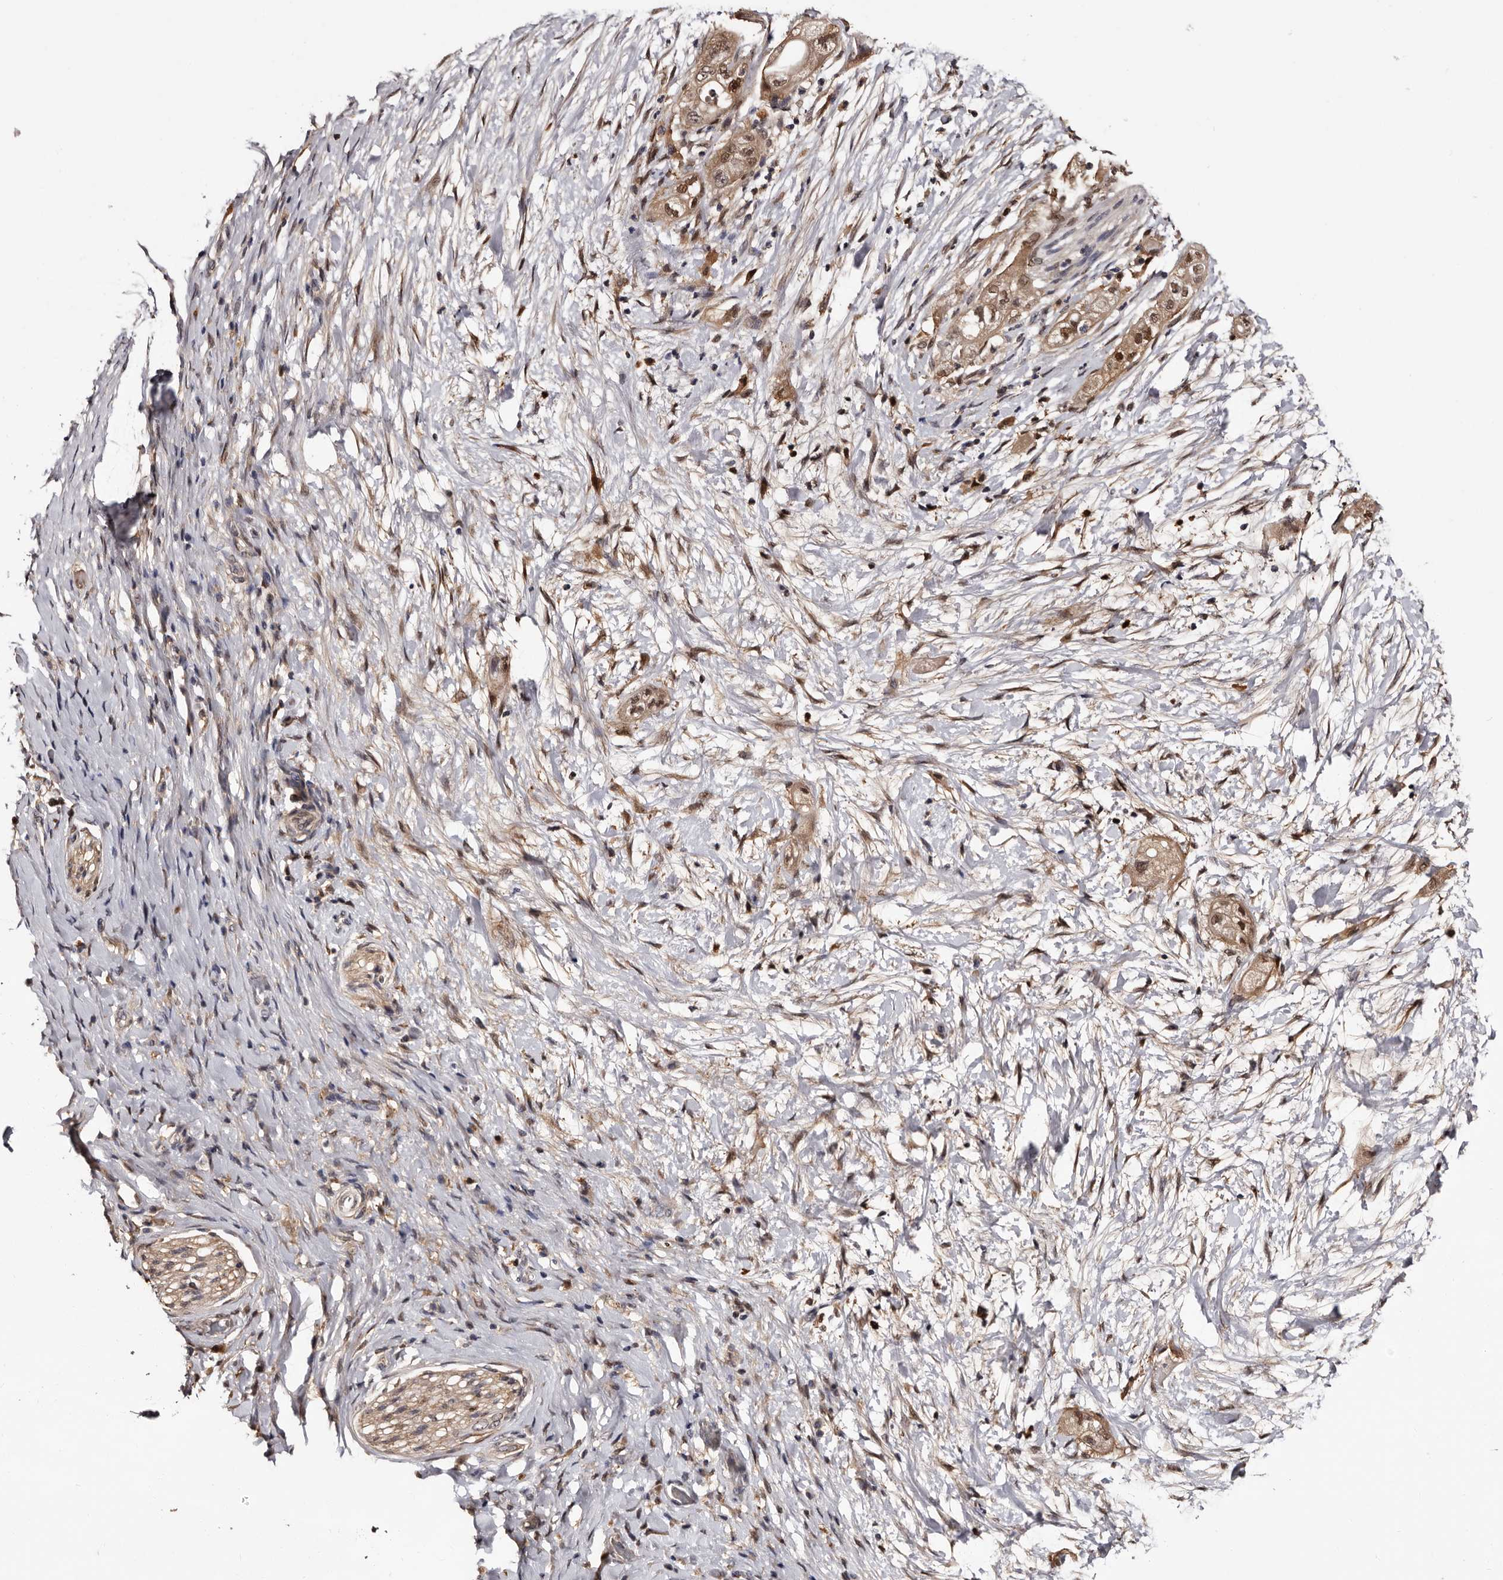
{"staining": {"intensity": "moderate", "quantity": ">75%", "location": "cytoplasmic/membranous,nuclear"}, "tissue": "pancreatic cancer", "cell_type": "Tumor cells", "image_type": "cancer", "snomed": [{"axis": "morphology", "description": "Adenocarcinoma, NOS"}, {"axis": "topography", "description": "Pancreas"}], "caption": "There is medium levels of moderate cytoplasmic/membranous and nuclear staining in tumor cells of pancreatic adenocarcinoma, as demonstrated by immunohistochemical staining (brown color).", "gene": "DNPH1", "patient": {"sex": "male", "age": 58}}